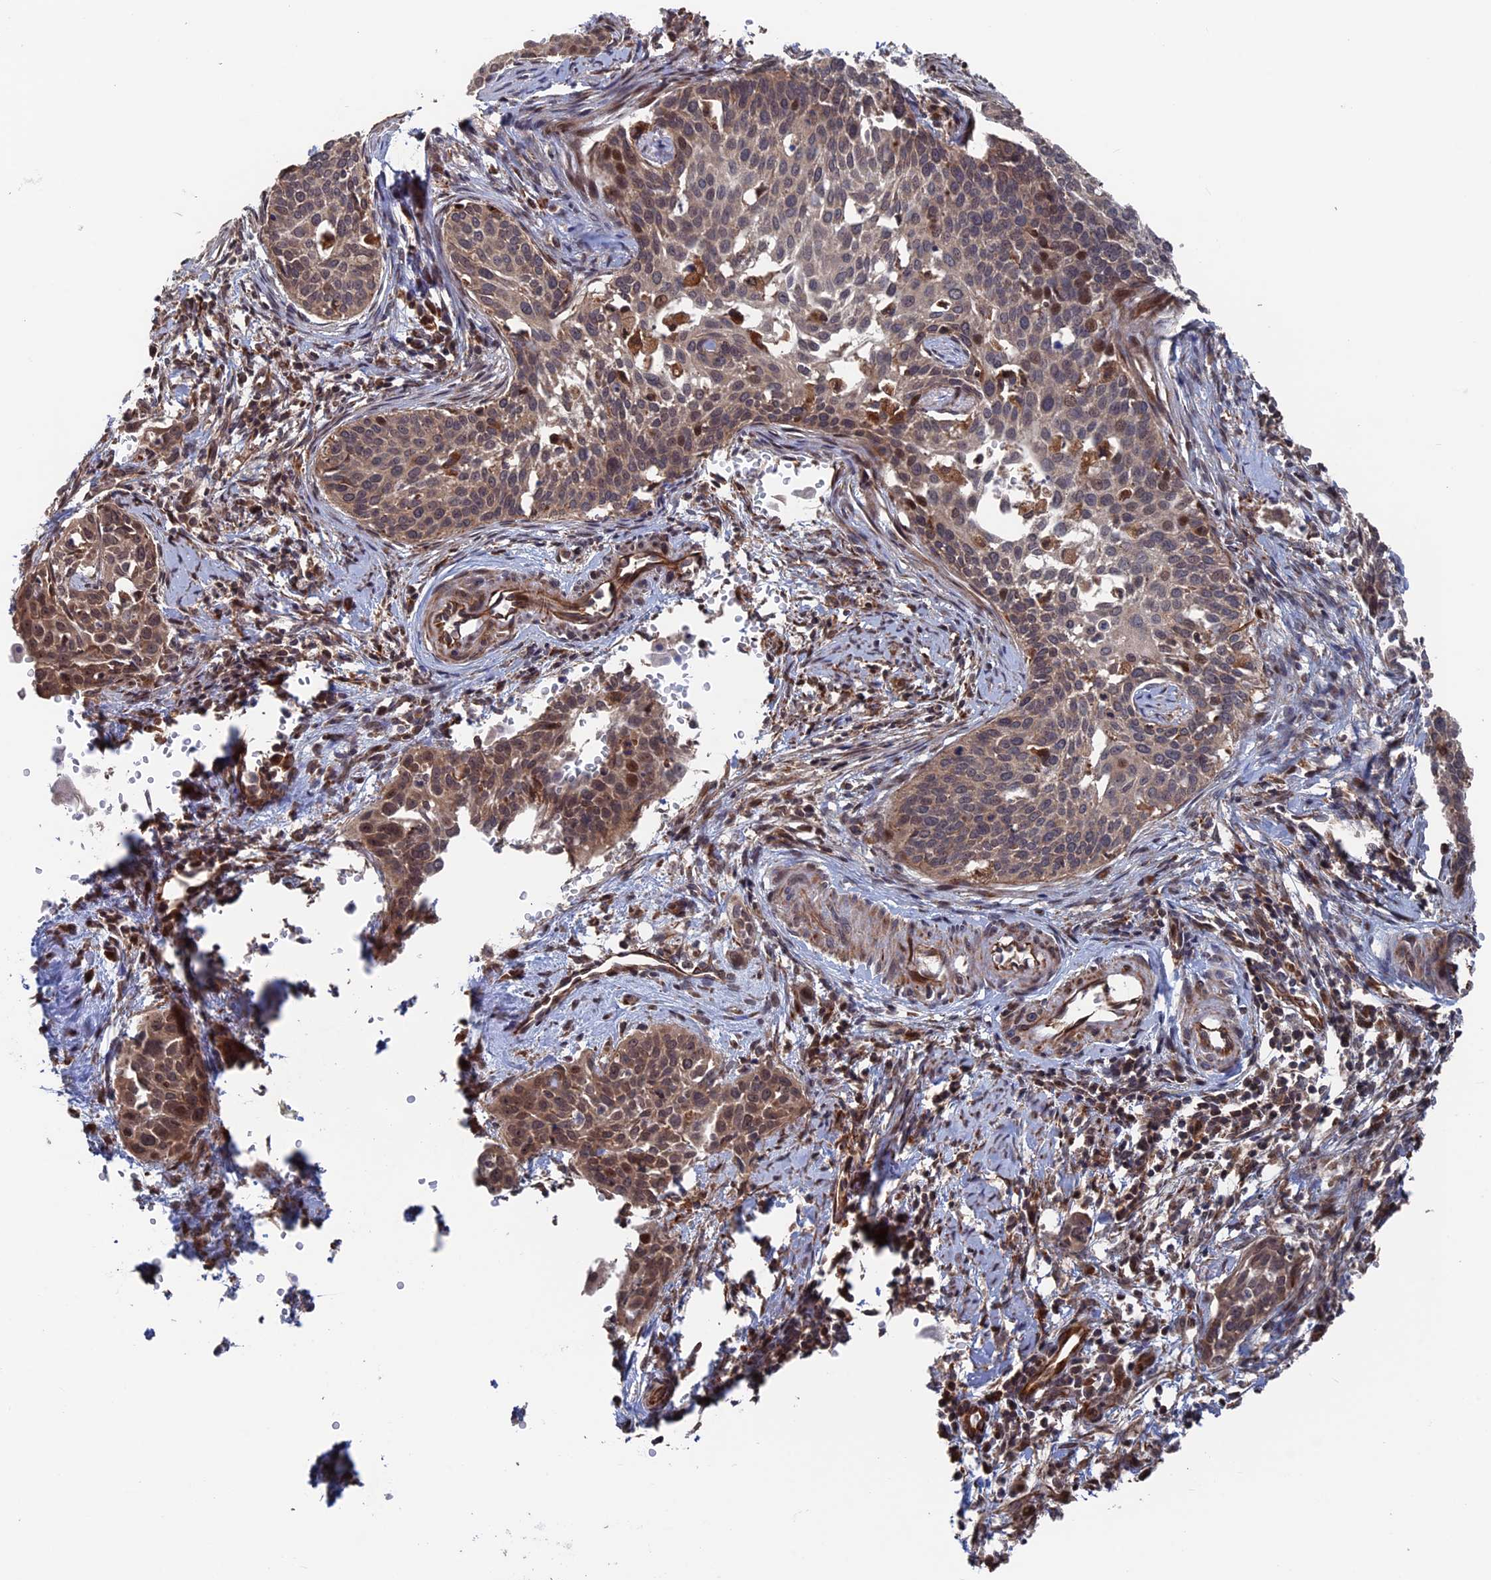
{"staining": {"intensity": "moderate", "quantity": "25%-75%", "location": "cytoplasmic/membranous,nuclear"}, "tissue": "cervical cancer", "cell_type": "Tumor cells", "image_type": "cancer", "snomed": [{"axis": "morphology", "description": "Squamous cell carcinoma, NOS"}, {"axis": "topography", "description": "Cervix"}], "caption": "There is medium levels of moderate cytoplasmic/membranous and nuclear expression in tumor cells of cervical cancer, as demonstrated by immunohistochemical staining (brown color).", "gene": "PLA2G15", "patient": {"sex": "female", "age": 44}}